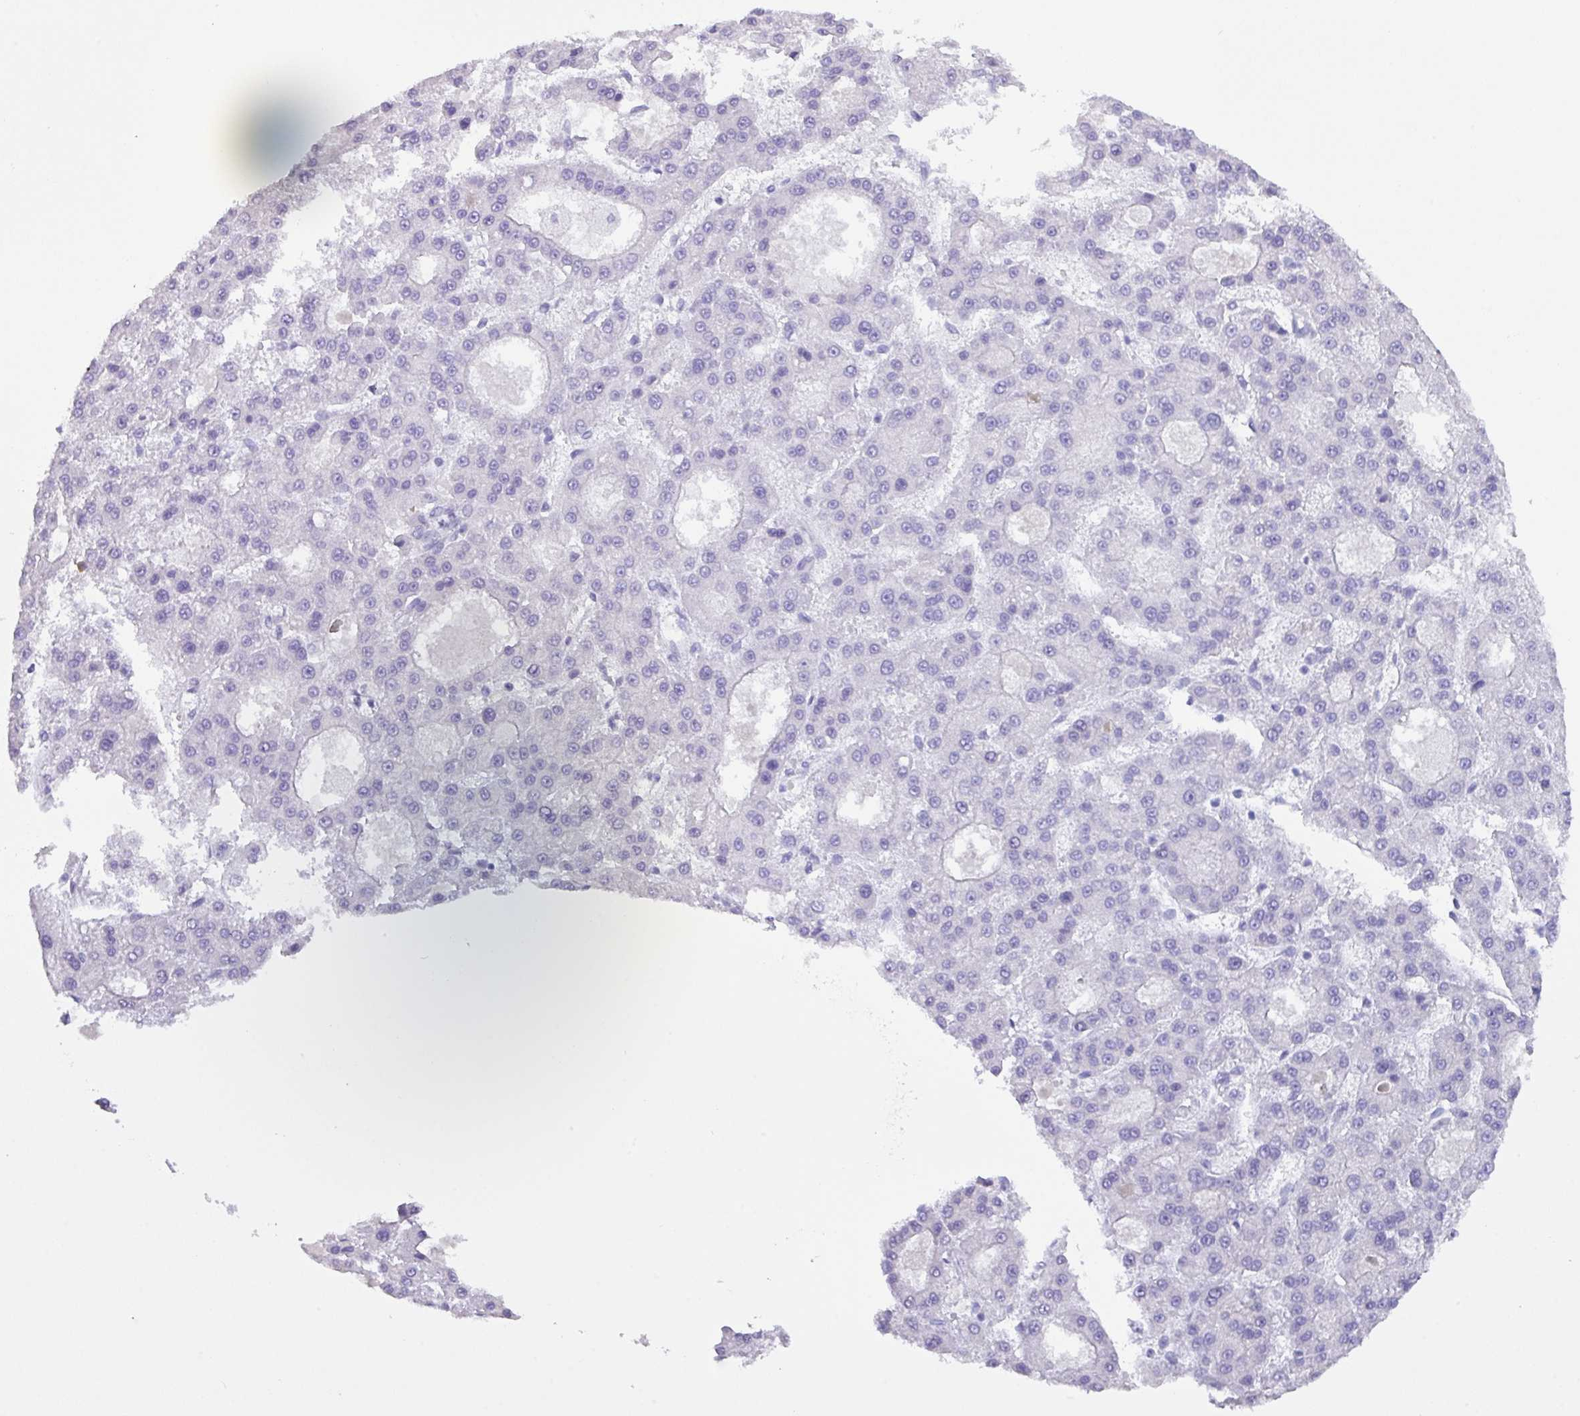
{"staining": {"intensity": "negative", "quantity": "none", "location": "none"}, "tissue": "liver cancer", "cell_type": "Tumor cells", "image_type": "cancer", "snomed": [{"axis": "morphology", "description": "Carcinoma, Hepatocellular, NOS"}, {"axis": "topography", "description": "Liver"}], "caption": "Hepatocellular carcinoma (liver) was stained to show a protein in brown. There is no significant positivity in tumor cells.", "gene": "MRM2", "patient": {"sex": "male", "age": 70}}